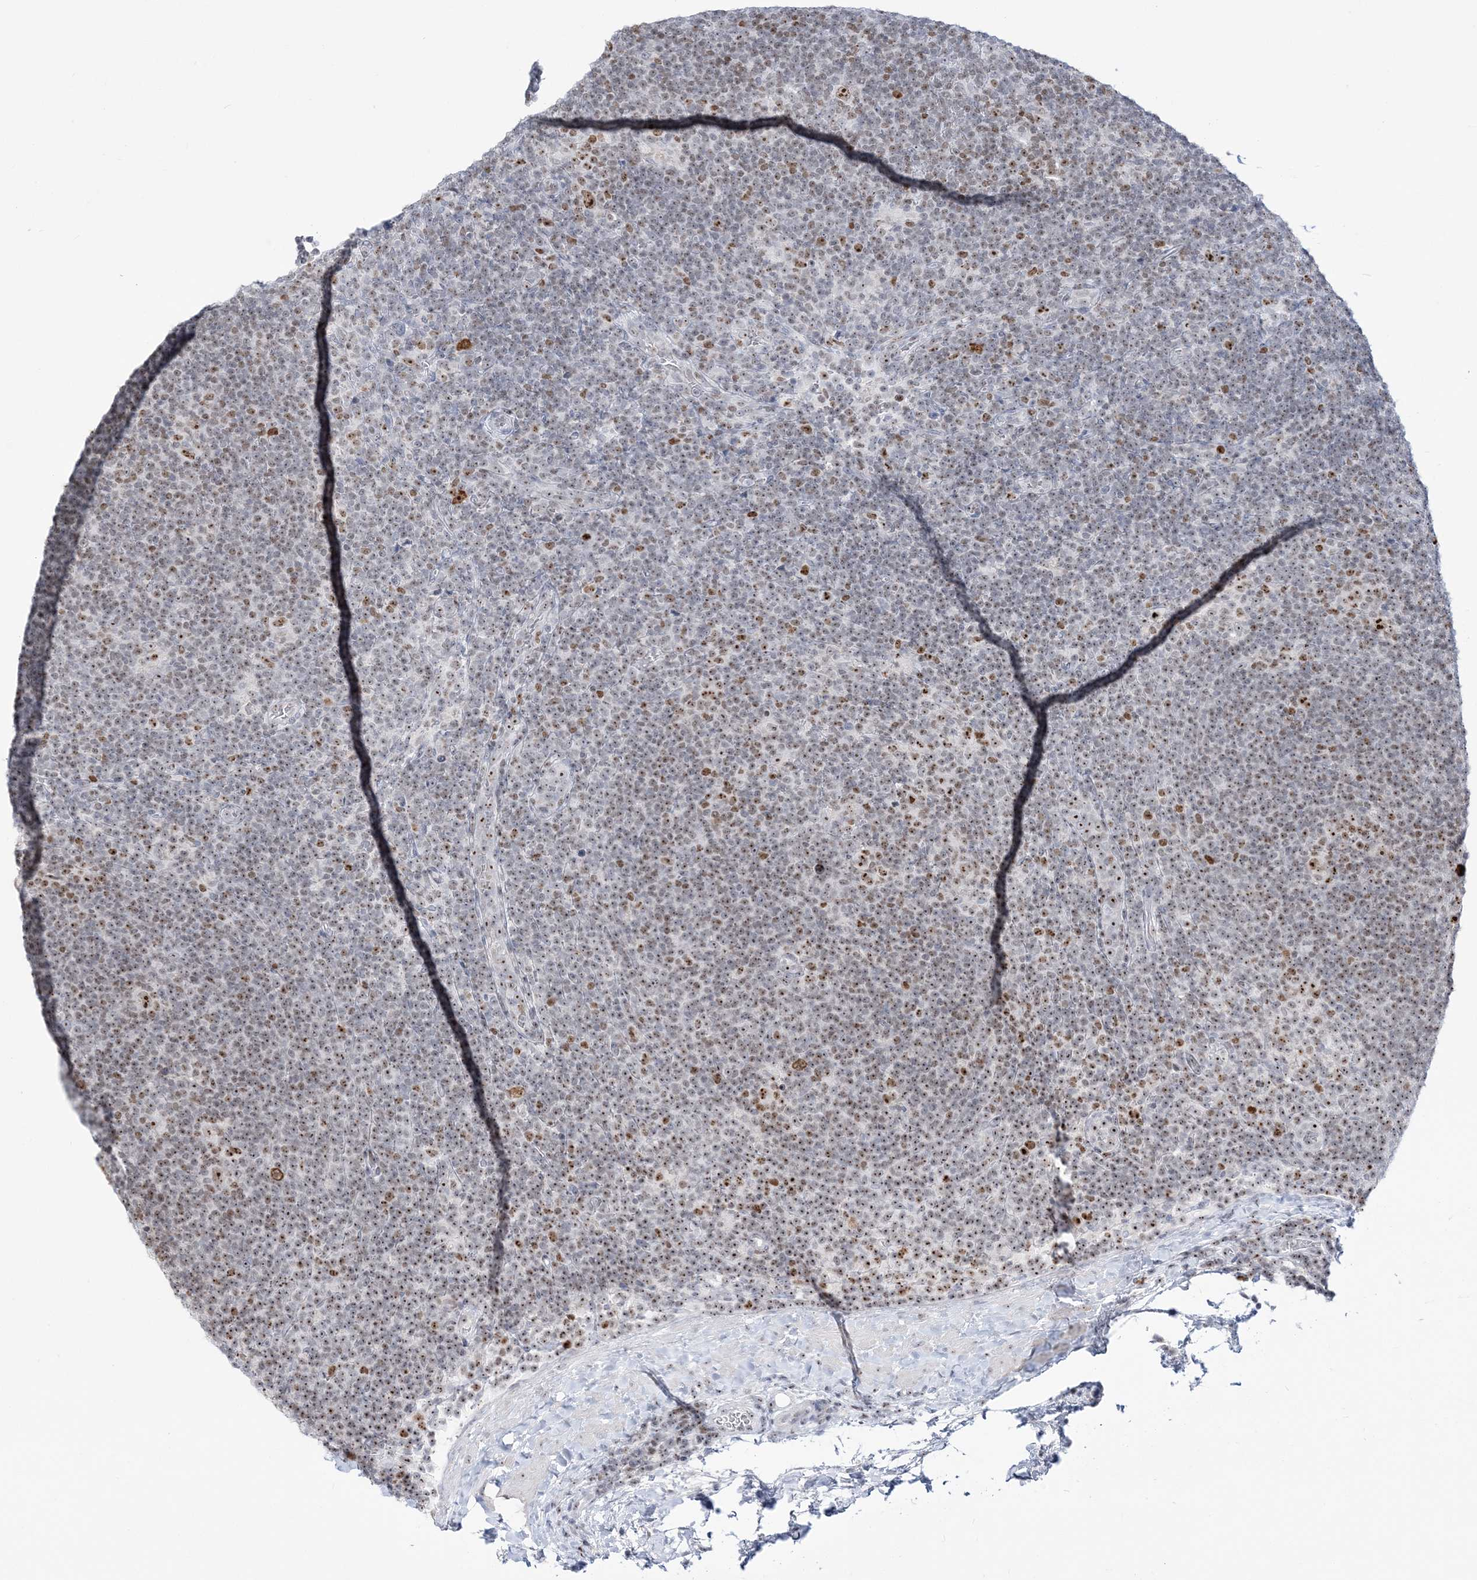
{"staining": {"intensity": "strong", "quantity": ">75%", "location": "nuclear"}, "tissue": "lymphoma", "cell_type": "Tumor cells", "image_type": "cancer", "snomed": [{"axis": "morphology", "description": "Hodgkin's disease, NOS"}, {"axis": "topography", "description": "Lymph node"}], "caption": "DAB (3,3'-diaminobenzidine) immunohistochemical staining of lymphoma exhibits strong nuclear protein positivity in approximately >75% of tumor cells.", "gene": "DDX21", "patient": {"sex": "female", "age": 57}}